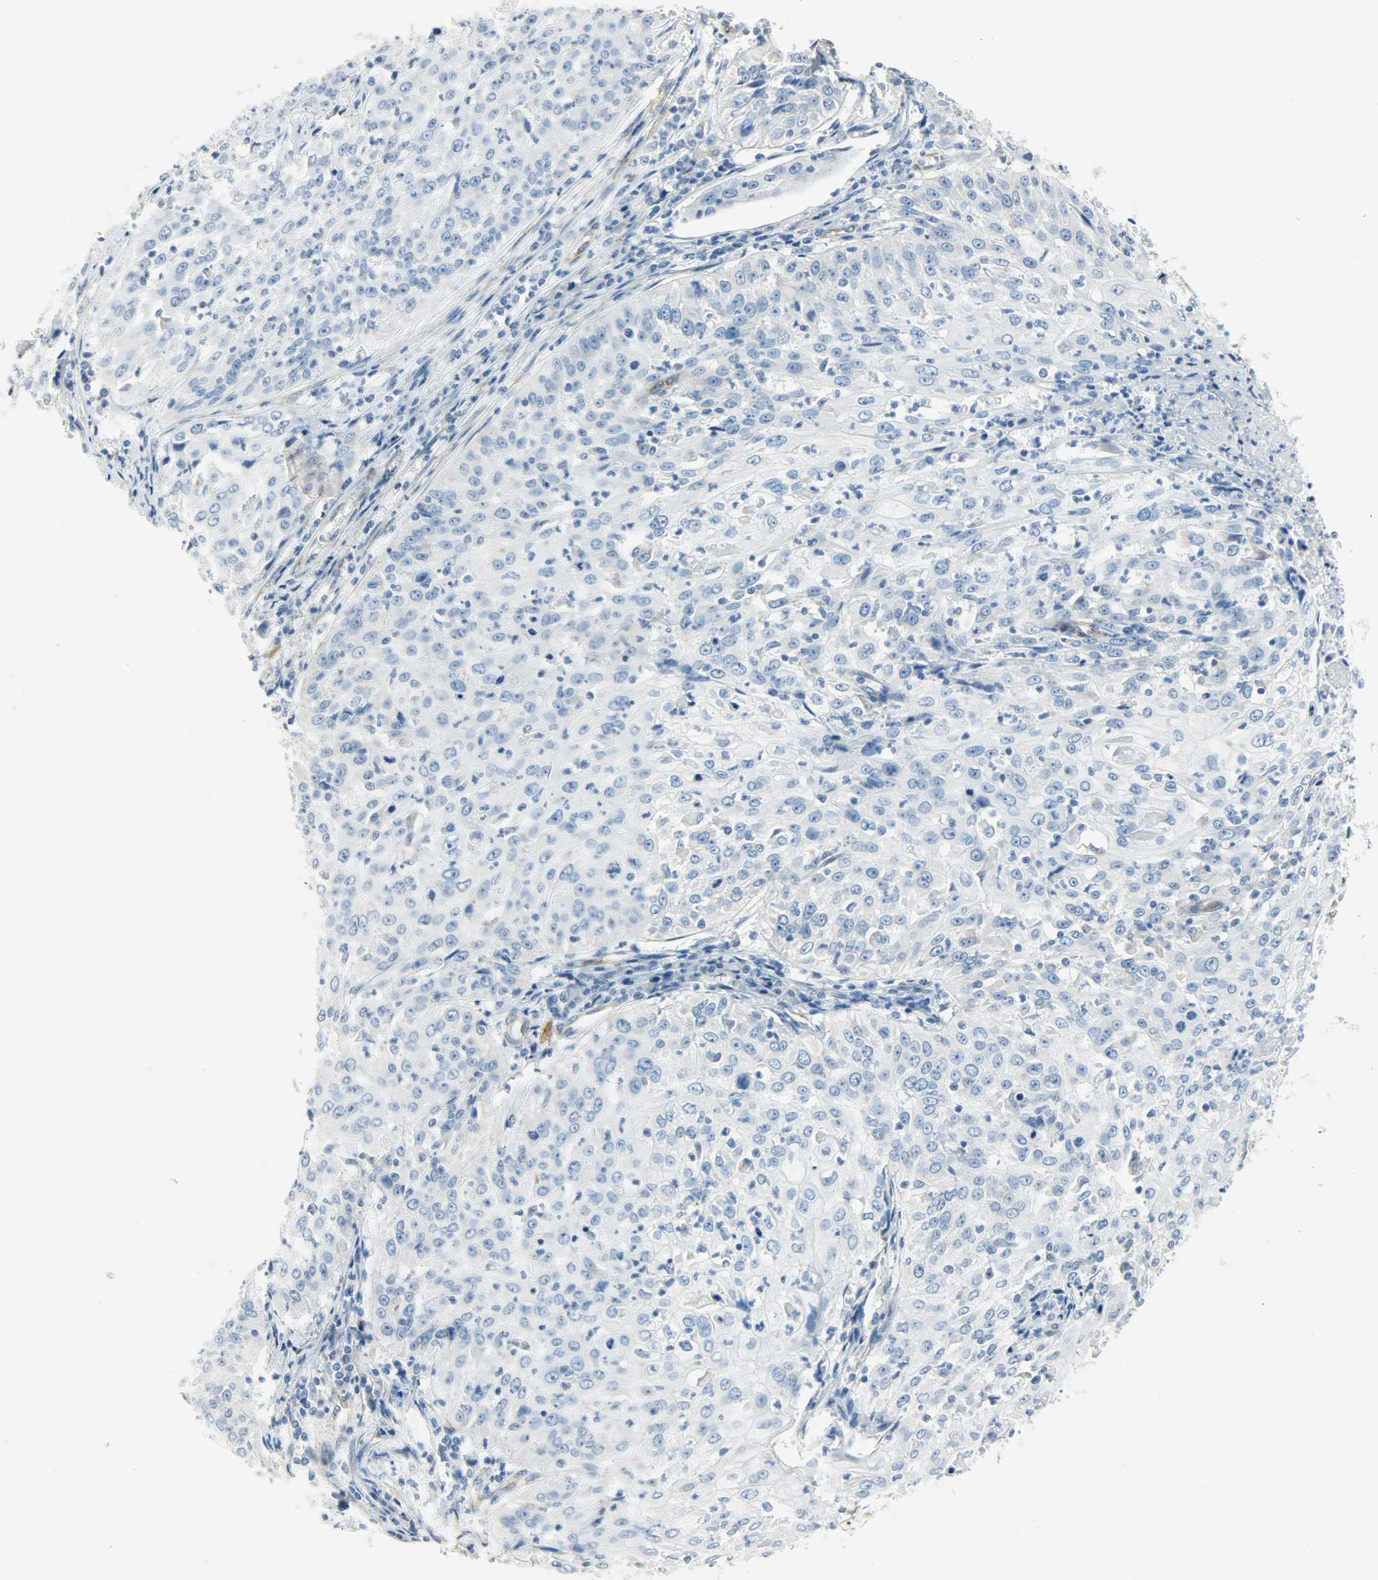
{"staining": {"intensity": "negative", "quantity": "none", "location": "none"}, "tissue": "cervical cancer", "cell_type": "Tumor cells", "image_type": "cancer", "snomed": [{"axis": "morphology", "description": "Squamous cell carcinoma, NOS"}, {"axis": "topography", "description": "Cervix"}], "caption": "Immunohistochemistry of squamous cell carcinoma (cervical) demonstrates no expression in tumor cells.", "gene": "PKD2", "patient": {"sex": "female", "age": 39}}